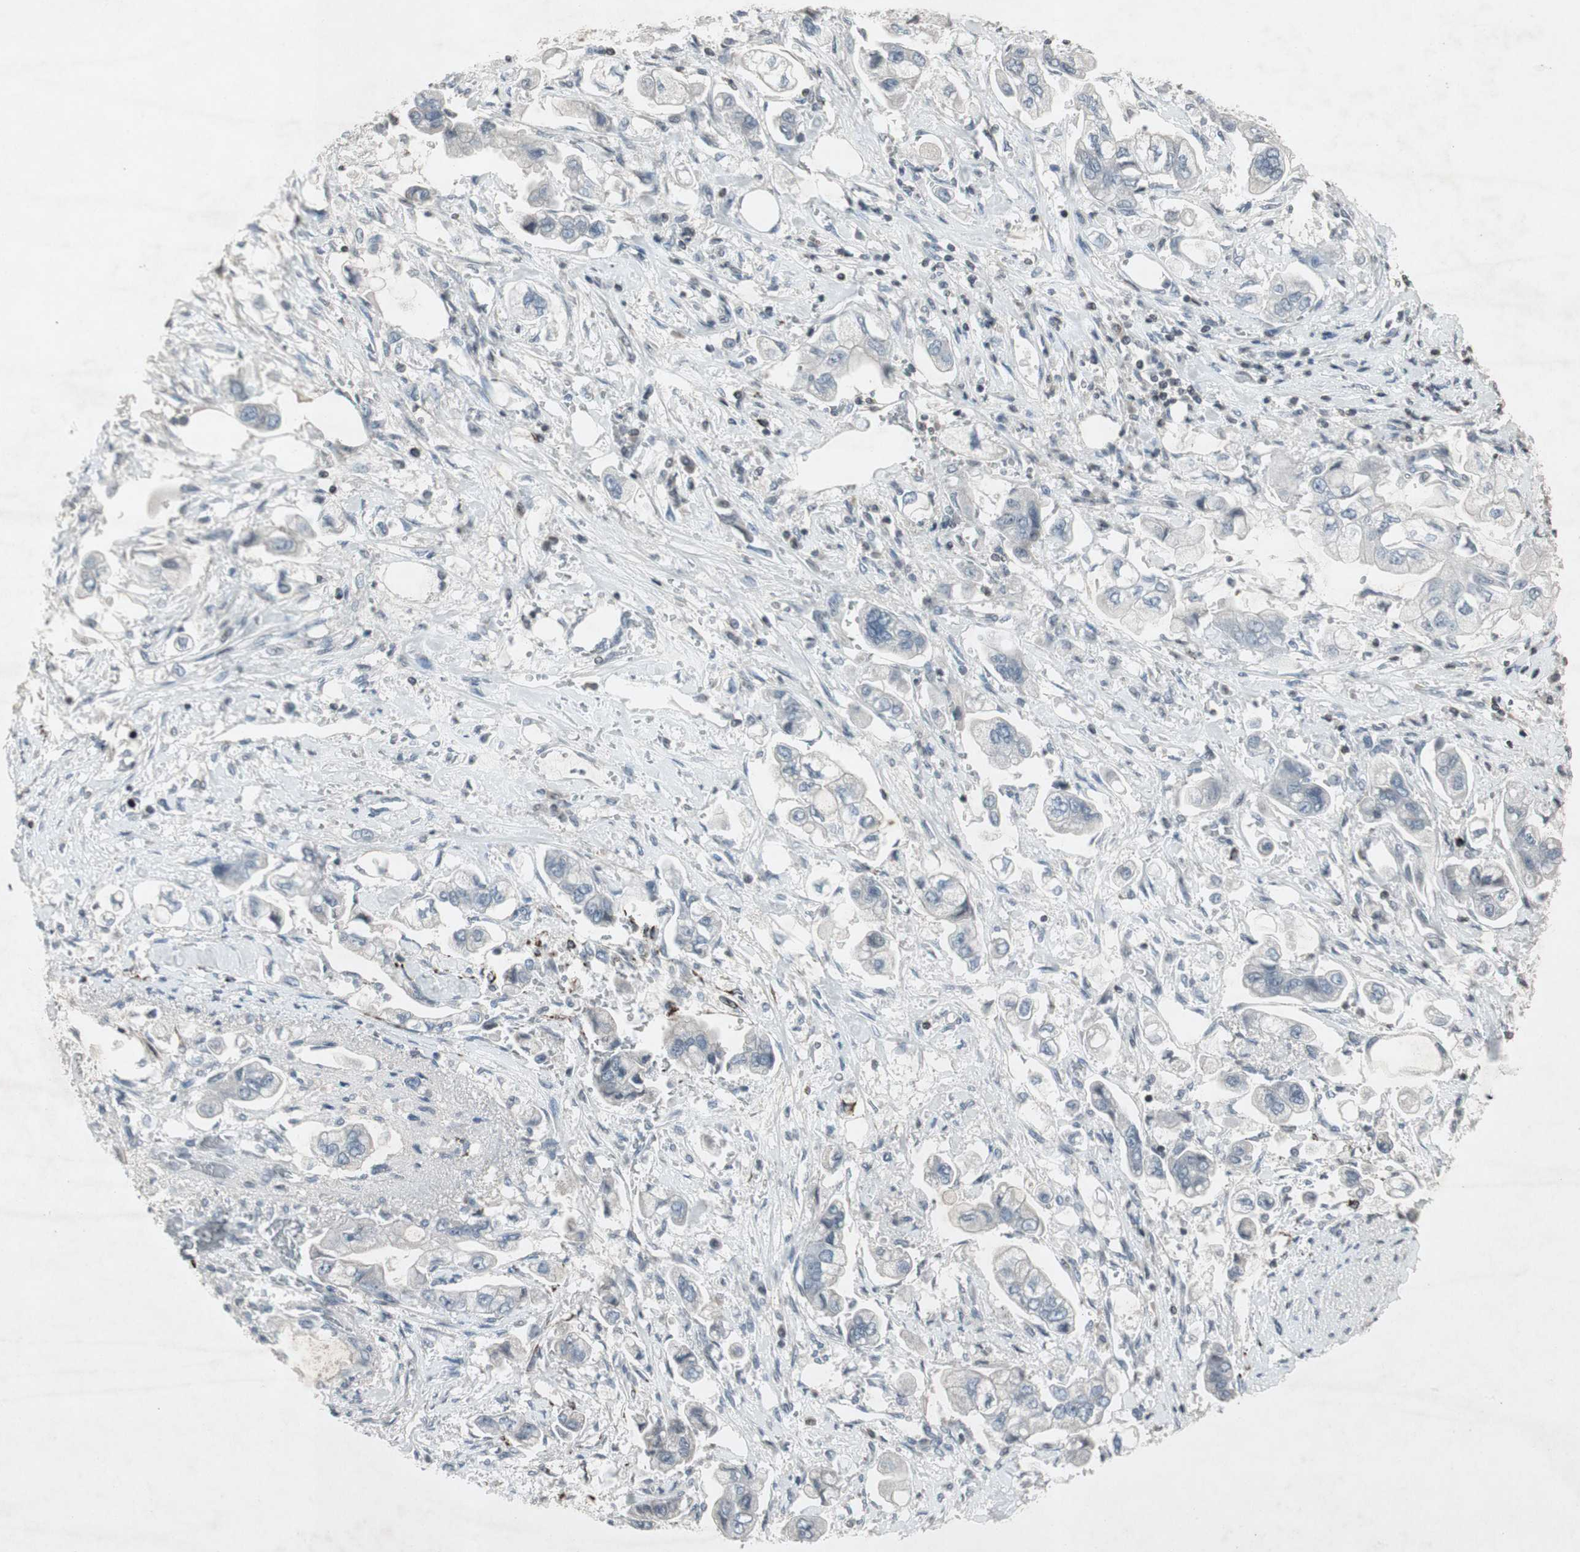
{"staining": {"intensity": "negative", "quantity": "none", "location": "none"}, "tissue": "stomach cancer", "cell_type": "Tumor cells", "image_type": "cancer", "snomed": [{"axis": "morphology", "description": "Adenocarcinoma, NOS"}, {"axis": "topography", "description": "Stomach"}], "caption": "IHC of human stomach adenocarcinoma exhibits no expression in tumor cells.", "gene": "ARG2", "patient": {"sex": "male", "age": 62}}